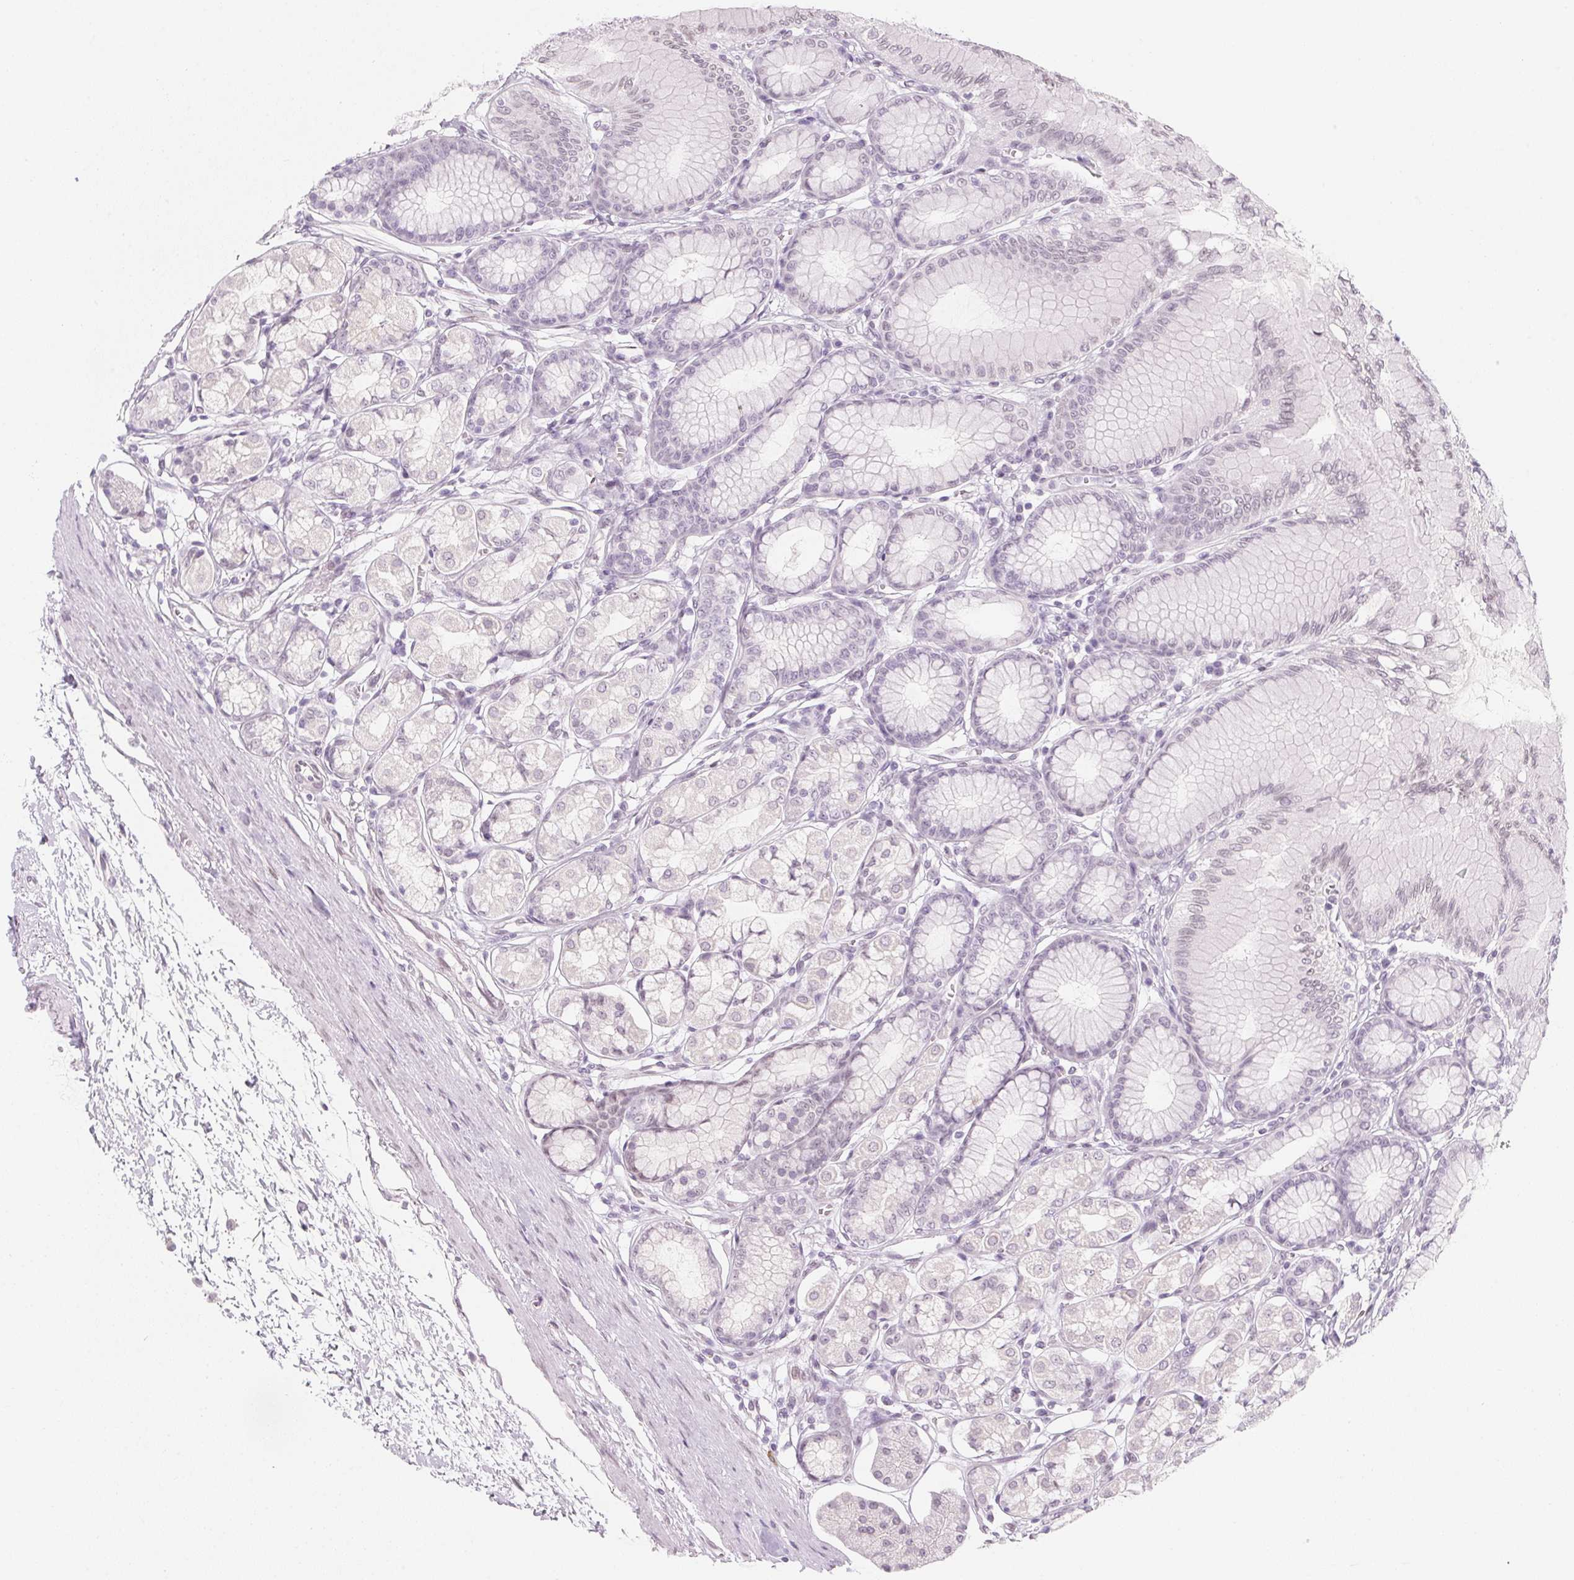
{"staining": {"intensity": "weak", "quantity": "<25%", "location": "nuclear"}, "tissue": "stomach", "cell_type": "Glandular cells", "image_type": "normal", "snomed": [{"axis": "morphology", "description": "Normal tissue, NOS"}, {"axis": "topography", "description": "Stomach"}, {"axis": "topography", "description": "Stomach, lower"}], "caption": "The histopathology image exhibits no staining of glandular cells in unremarkable stomach. The staining is performed using DAB brown chromogen with nuclei counter-stained in using hematoxylin.", "gene": "KCNQ2", "patient": {"sex": "male", "age": 76}}